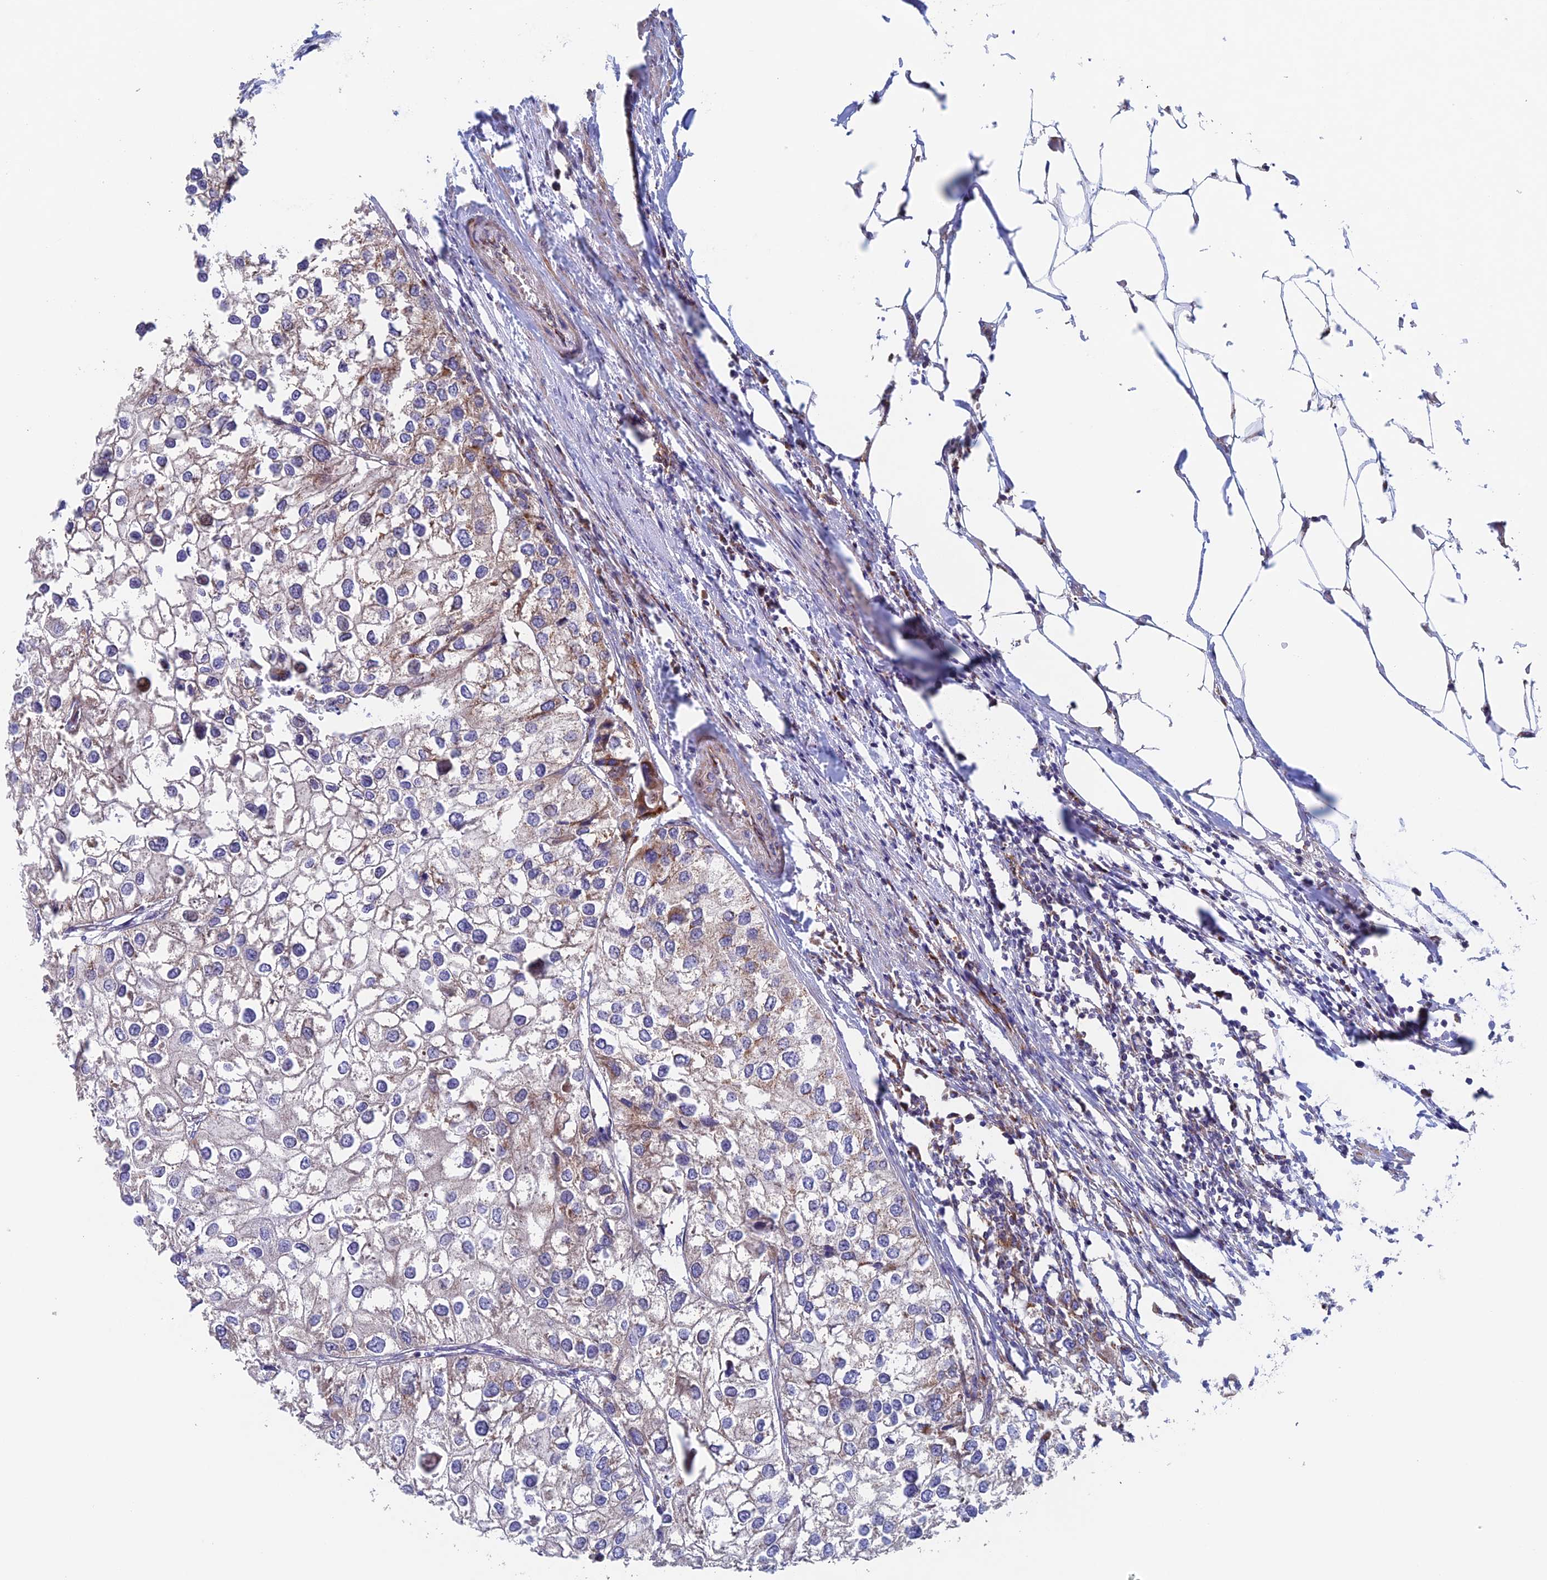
{"staining": {"intensity": "weak", "quantity": "<25%", "location": "cytoplasmic/membranous"}, "tissue": "urothelial cancer", "cell_type": "Tumor cells", "image_type": "cancer", "snomed": [{"axis": "morphology", "description": "Urothelial carcinoma, High grade"}, {"axis": "topography", "description": "Urinary bladder"}], "caption": "High magnification brightfield microscopy of urothelial carcinoma (high-grade) stained with DAB (brown) and counterstained with hematoxylin (blue): tumor cells show no significant staining. (Stains: DAB immunohistochemistry (IHC) with hematoxylin counter stain, Microscopy: brightfield microscopy at high magnification).", "gene": "MRPL1", "patient": {"sex": "male", "age": 64}}